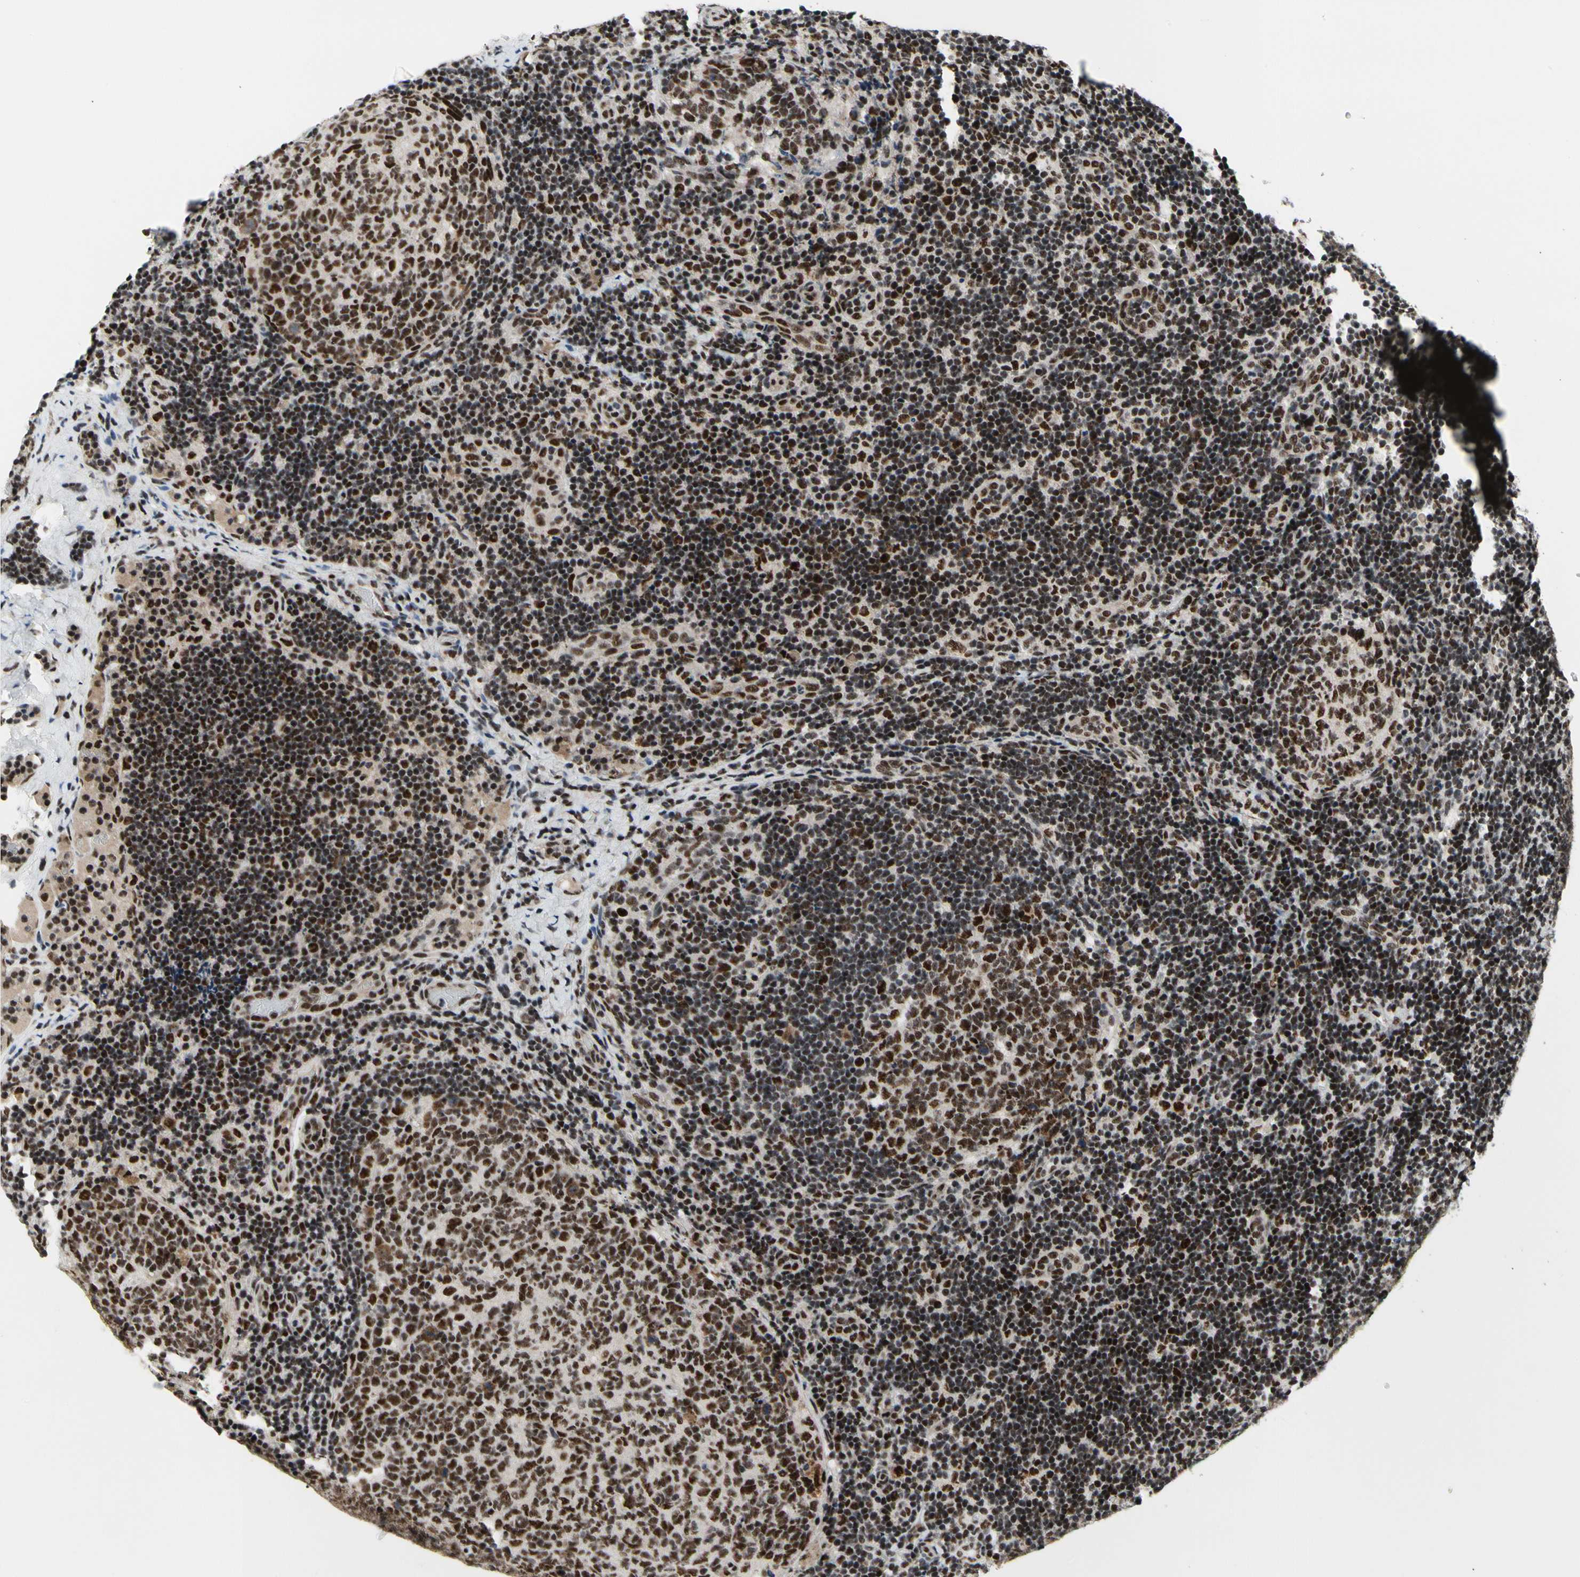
{"staining": {"intensity": "strong", "quantity": ">75%", "location": "nuclear"}, "tissue": "lymph node", "cell_type": "Germinal center cells", "image_type": "normal", "snomed": [{"axis": "morphology", "description": "Normal tissue, NOS"}, {"axis": "topography", "description": "Lymph node"}], "caption": "Protein expression analysis of normal lymph node reveals strong nuclear positivity in about >75% of germinal center cells.", "gene": "SRSF11", "patient": {"sex": "female", "age": 14}}